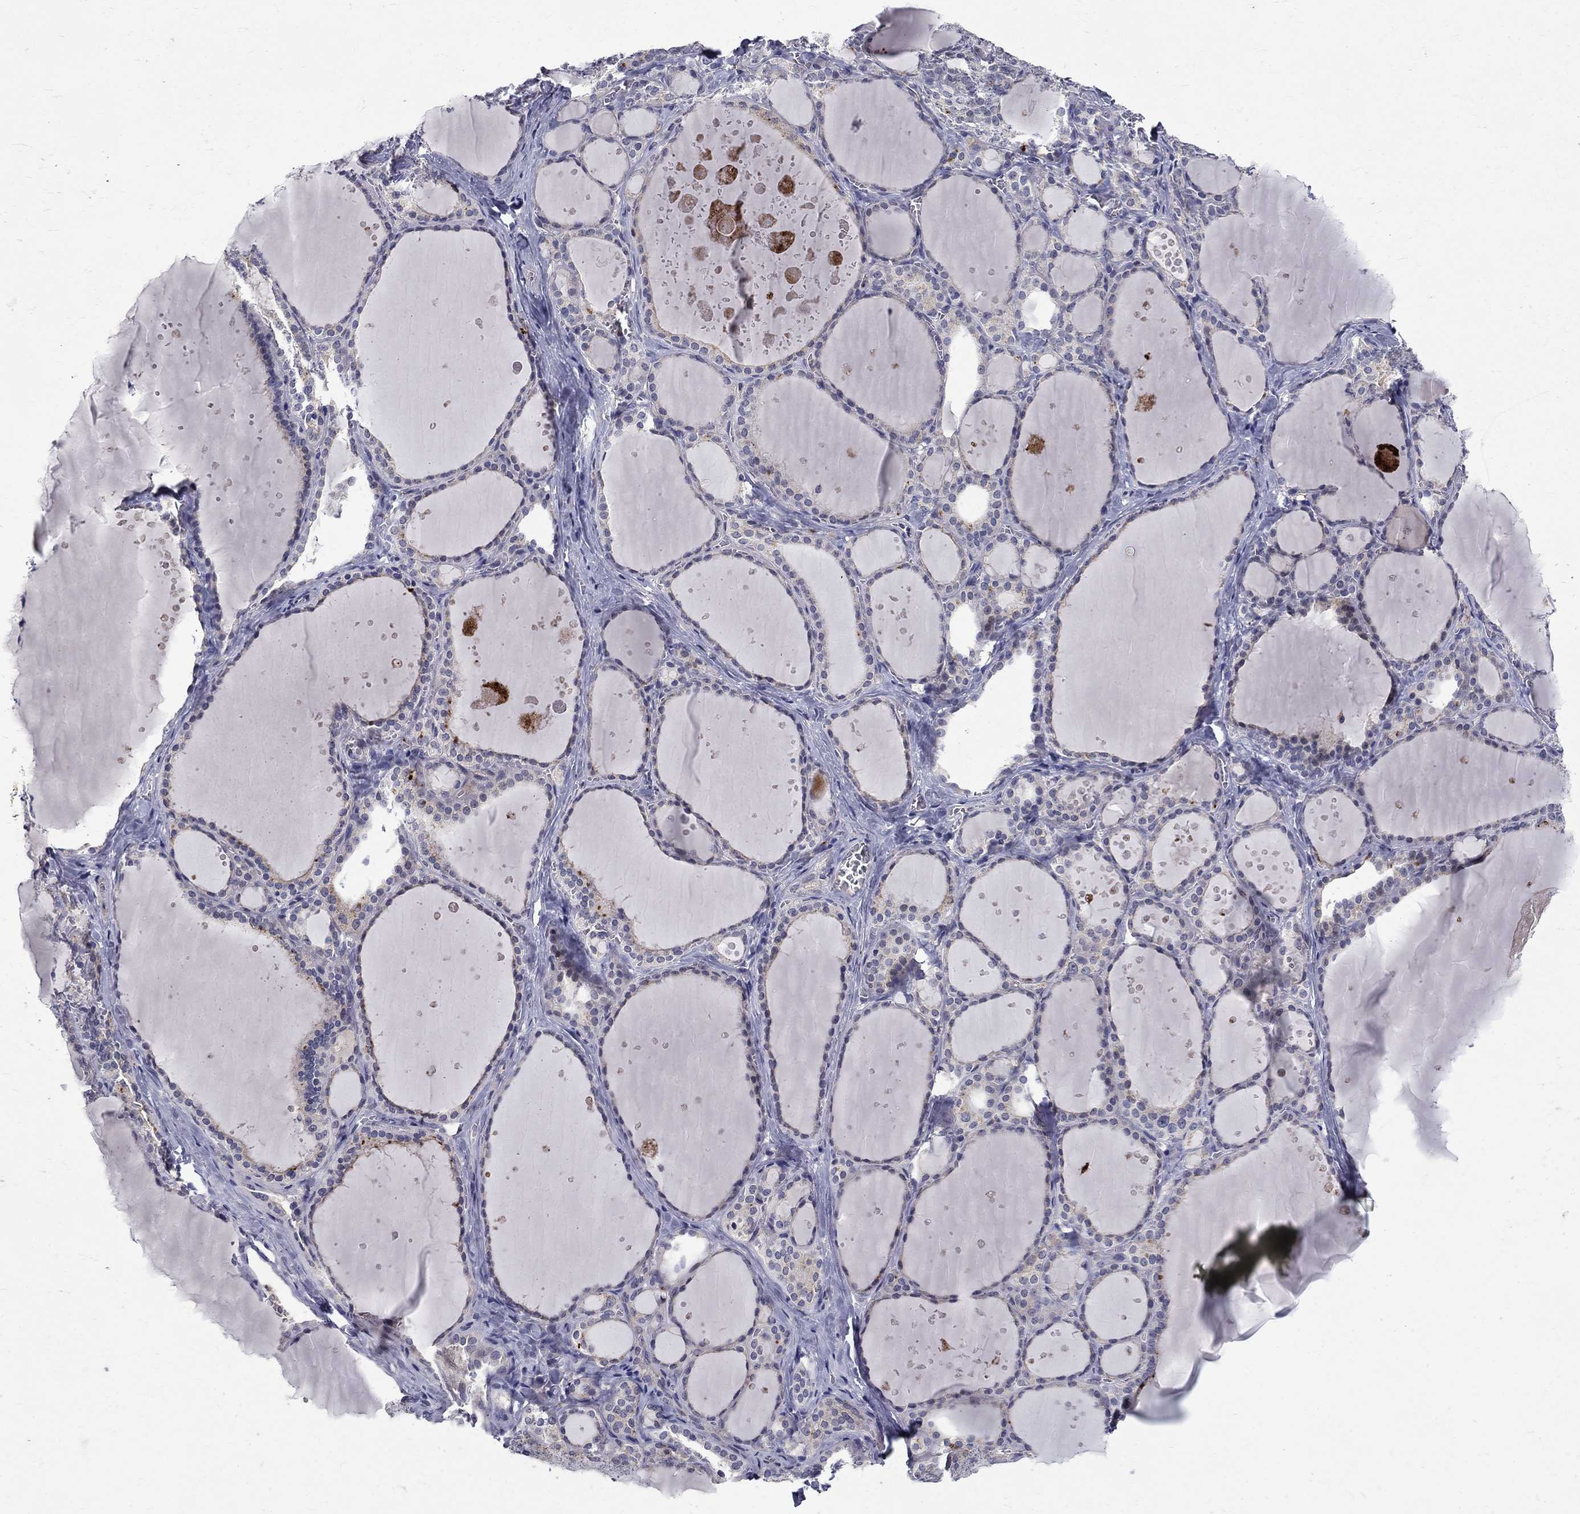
{"staining": {"intensity": "negative", "quantity": "none", "location": "none"}, "tissue": "thyroid gland", "cell_type": "Glandular cells", "image_type": "normal", "snomed": [{"axis": "morphology", "description": "Normal tissue, NOS"}, {"axis": "topography", "description": "Thyroid gland"}], "caption": "Immunohistochemistry image of unremarkable thyroid gland: human thyroid gland stained with DAB (3,3'-diaminobenzidine) shows no significant protein positivity in glandular cells.", "gene": "STAB2", "patient": {"sex": "male", "age": 63}}